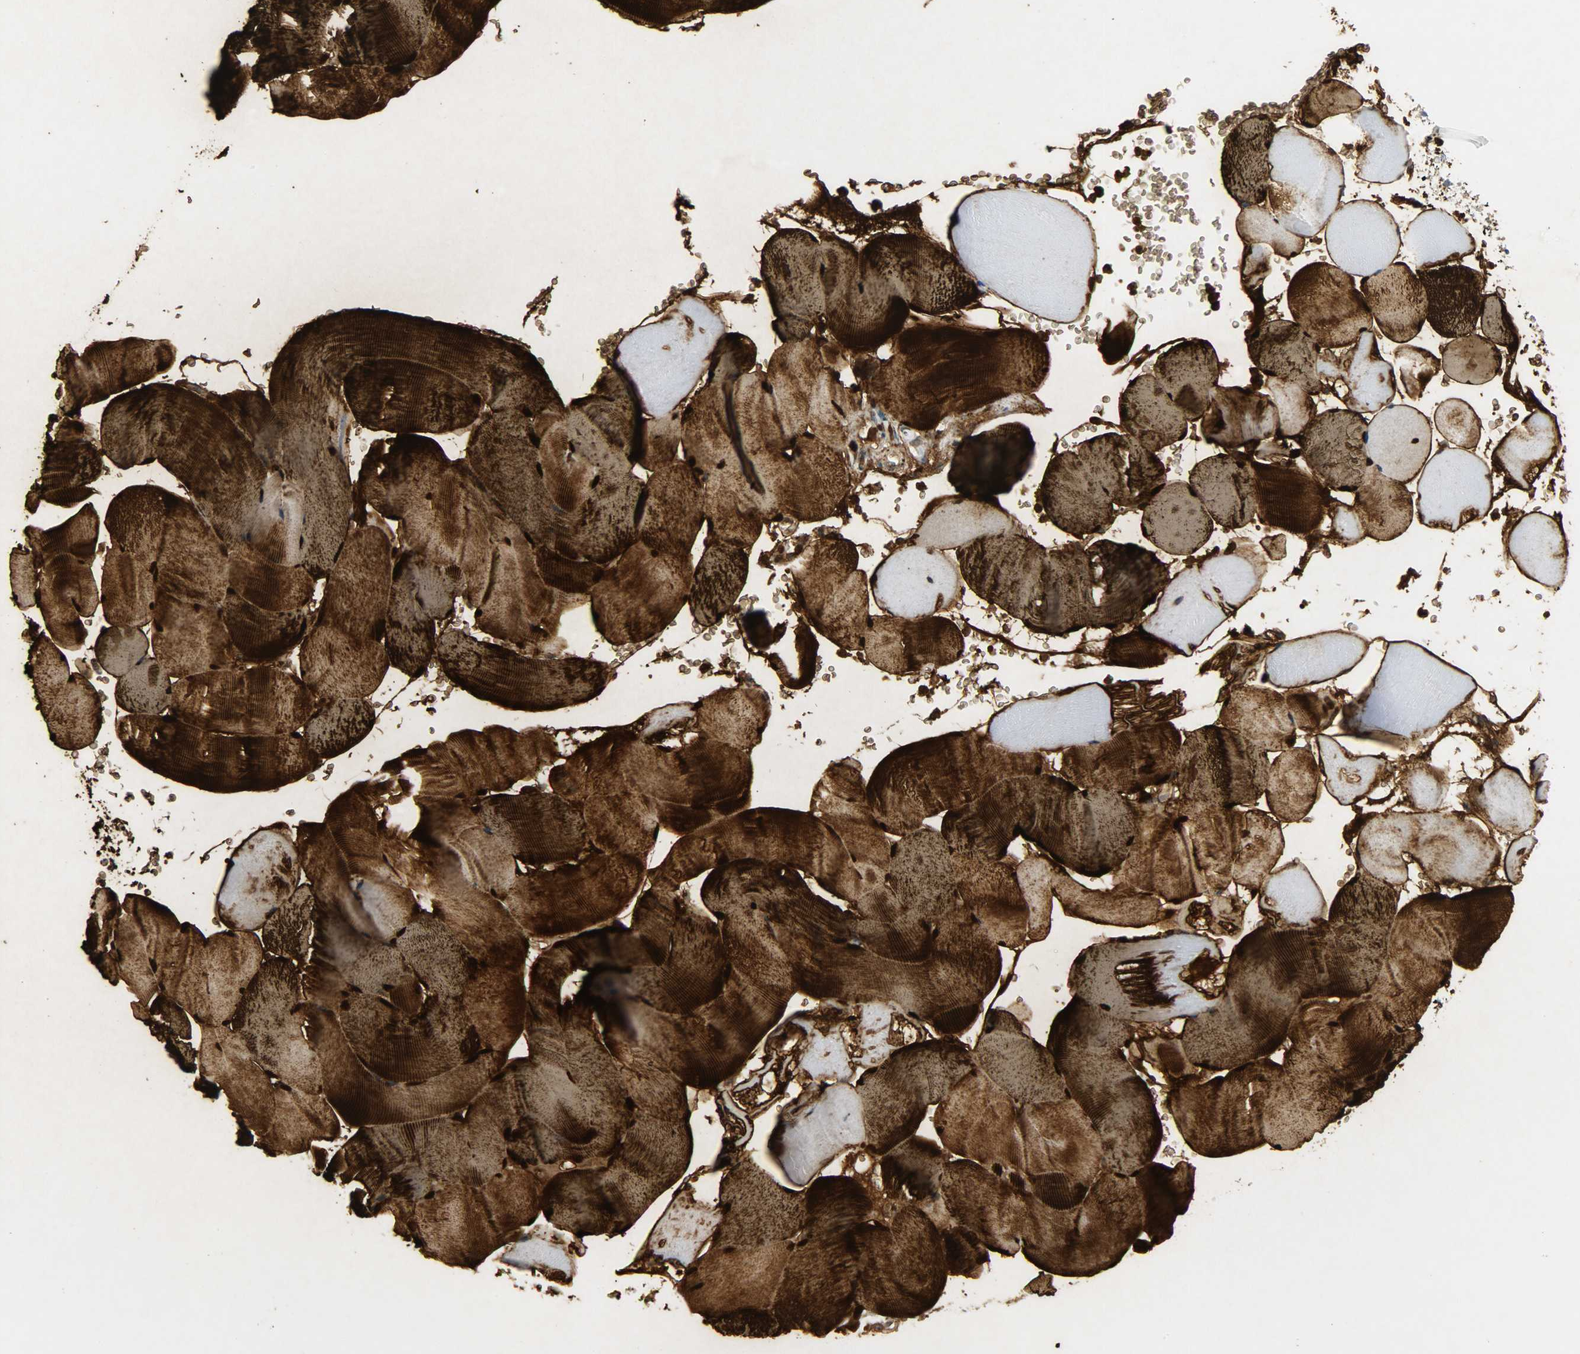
{"staining": {"intensity": "strong", "quantity": ">75%", "location": "cytoplasmic/membranous"}, "tissue": "skeletal muscle", "cell_type": "Myocytes", "image_type": "normal", "snomed": [{"axis": "morphology", "description": "Normal tissue, NOS"}, {"axis": "topography", "description": "Skeletal muscle"}], "caption": "Approximately >75% of myocytes in unremarkable skeletal muscle demonstrate strong cytoplasmic/membranous protein positivity as visualized by brown immunohistochemical staining.", "gene": "CA3", "patient": {"sex": "male", "age": 62}}